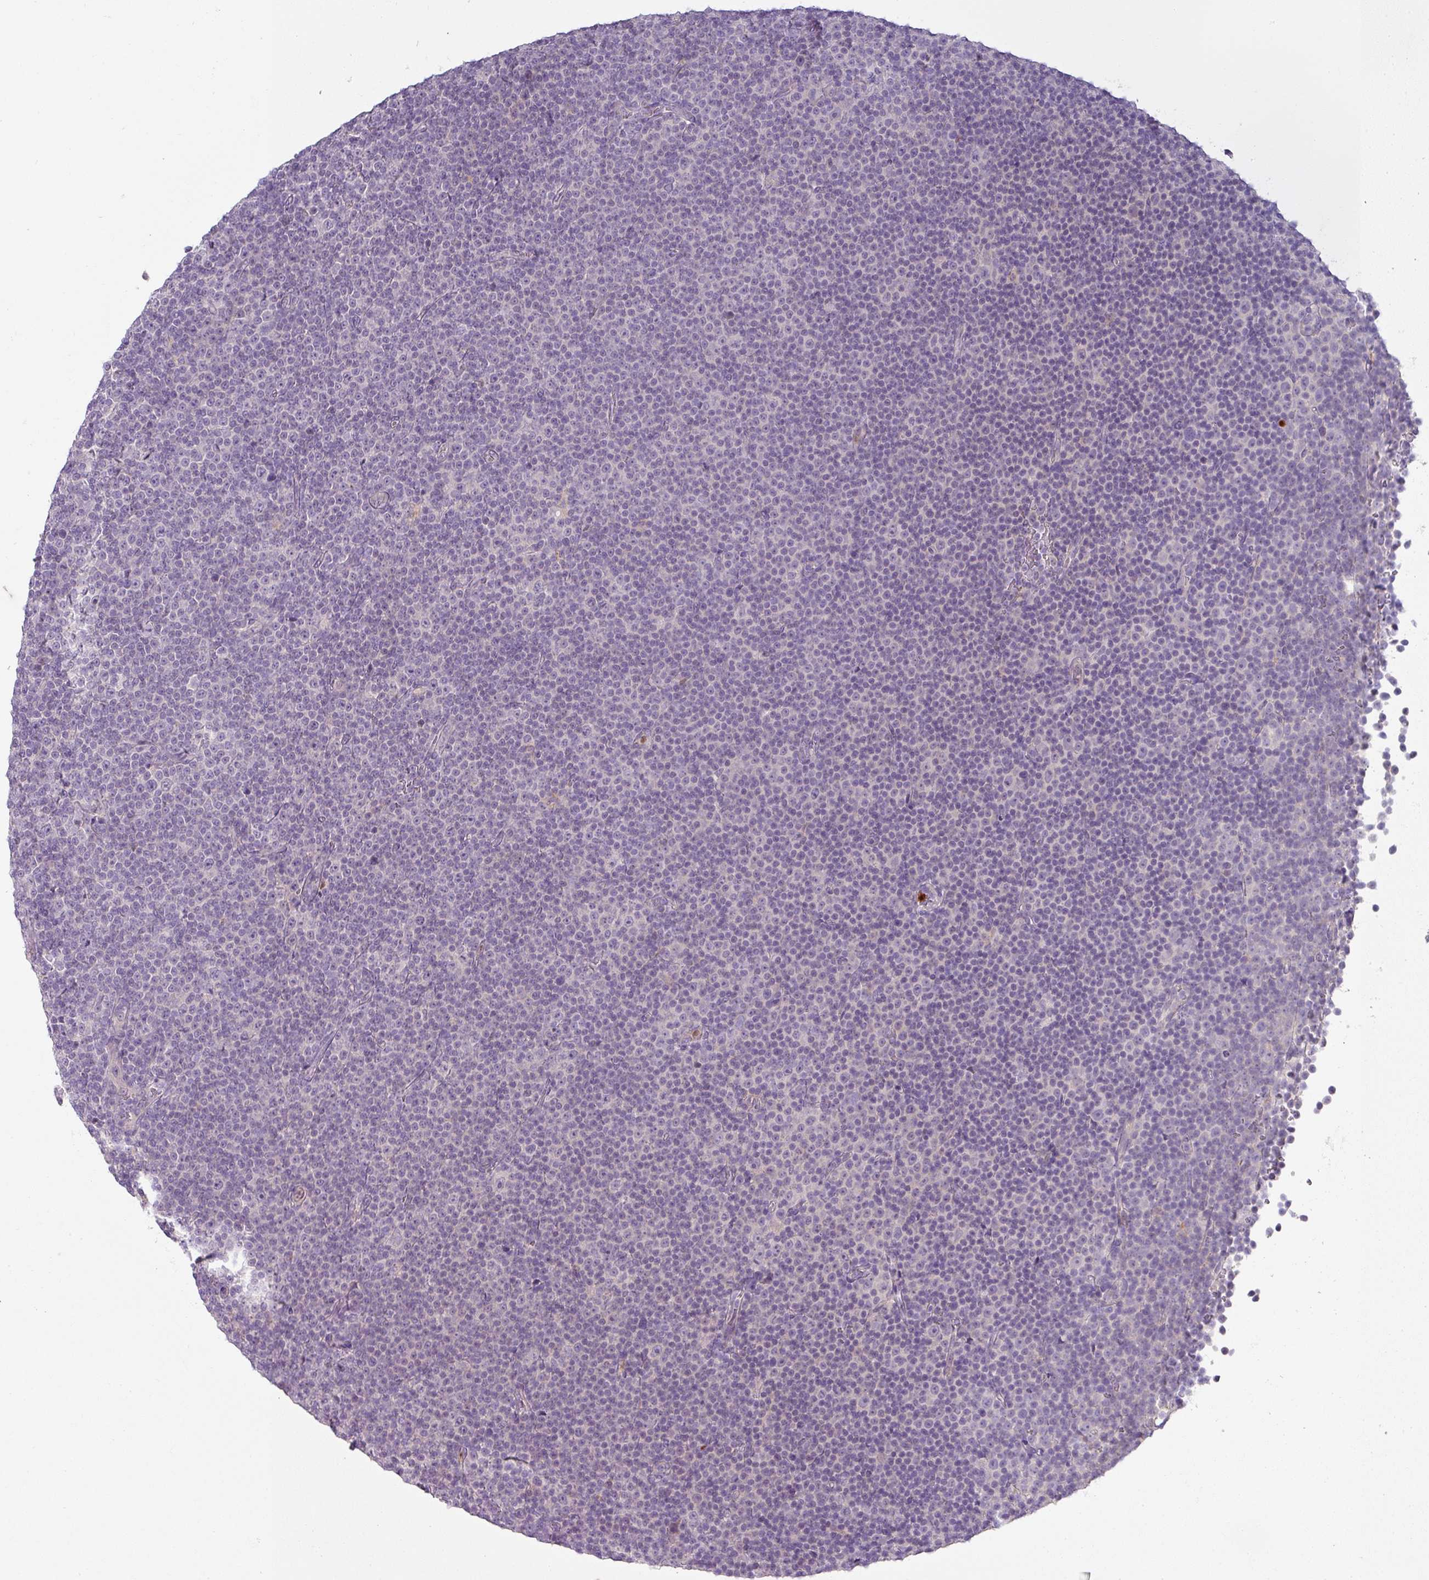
{"staining": {"intensity": "negative", "quantity": "none", "location": "none"}, "tissue": "lymphoma", "cell_type": "Tumor cells", "image_type": "cancer", "snomed": [{"axis": "morphology", "description": "Malignant lymphoma, non-Hodgkin's type, Low grade"}, {"axis": "topography", "description": "Lymph node"}], "caption": "High magnification brightfield microscopy of lymphoma stained with DAB (brown) and counterstained with hematoxylin (blue): tumor cells show no significant positivity. (DAB immunohistochemistry (IHC) with hematoxylin counter stain).", "gene": "HHEX", "patient": {"sex": "female", "age": 67}}